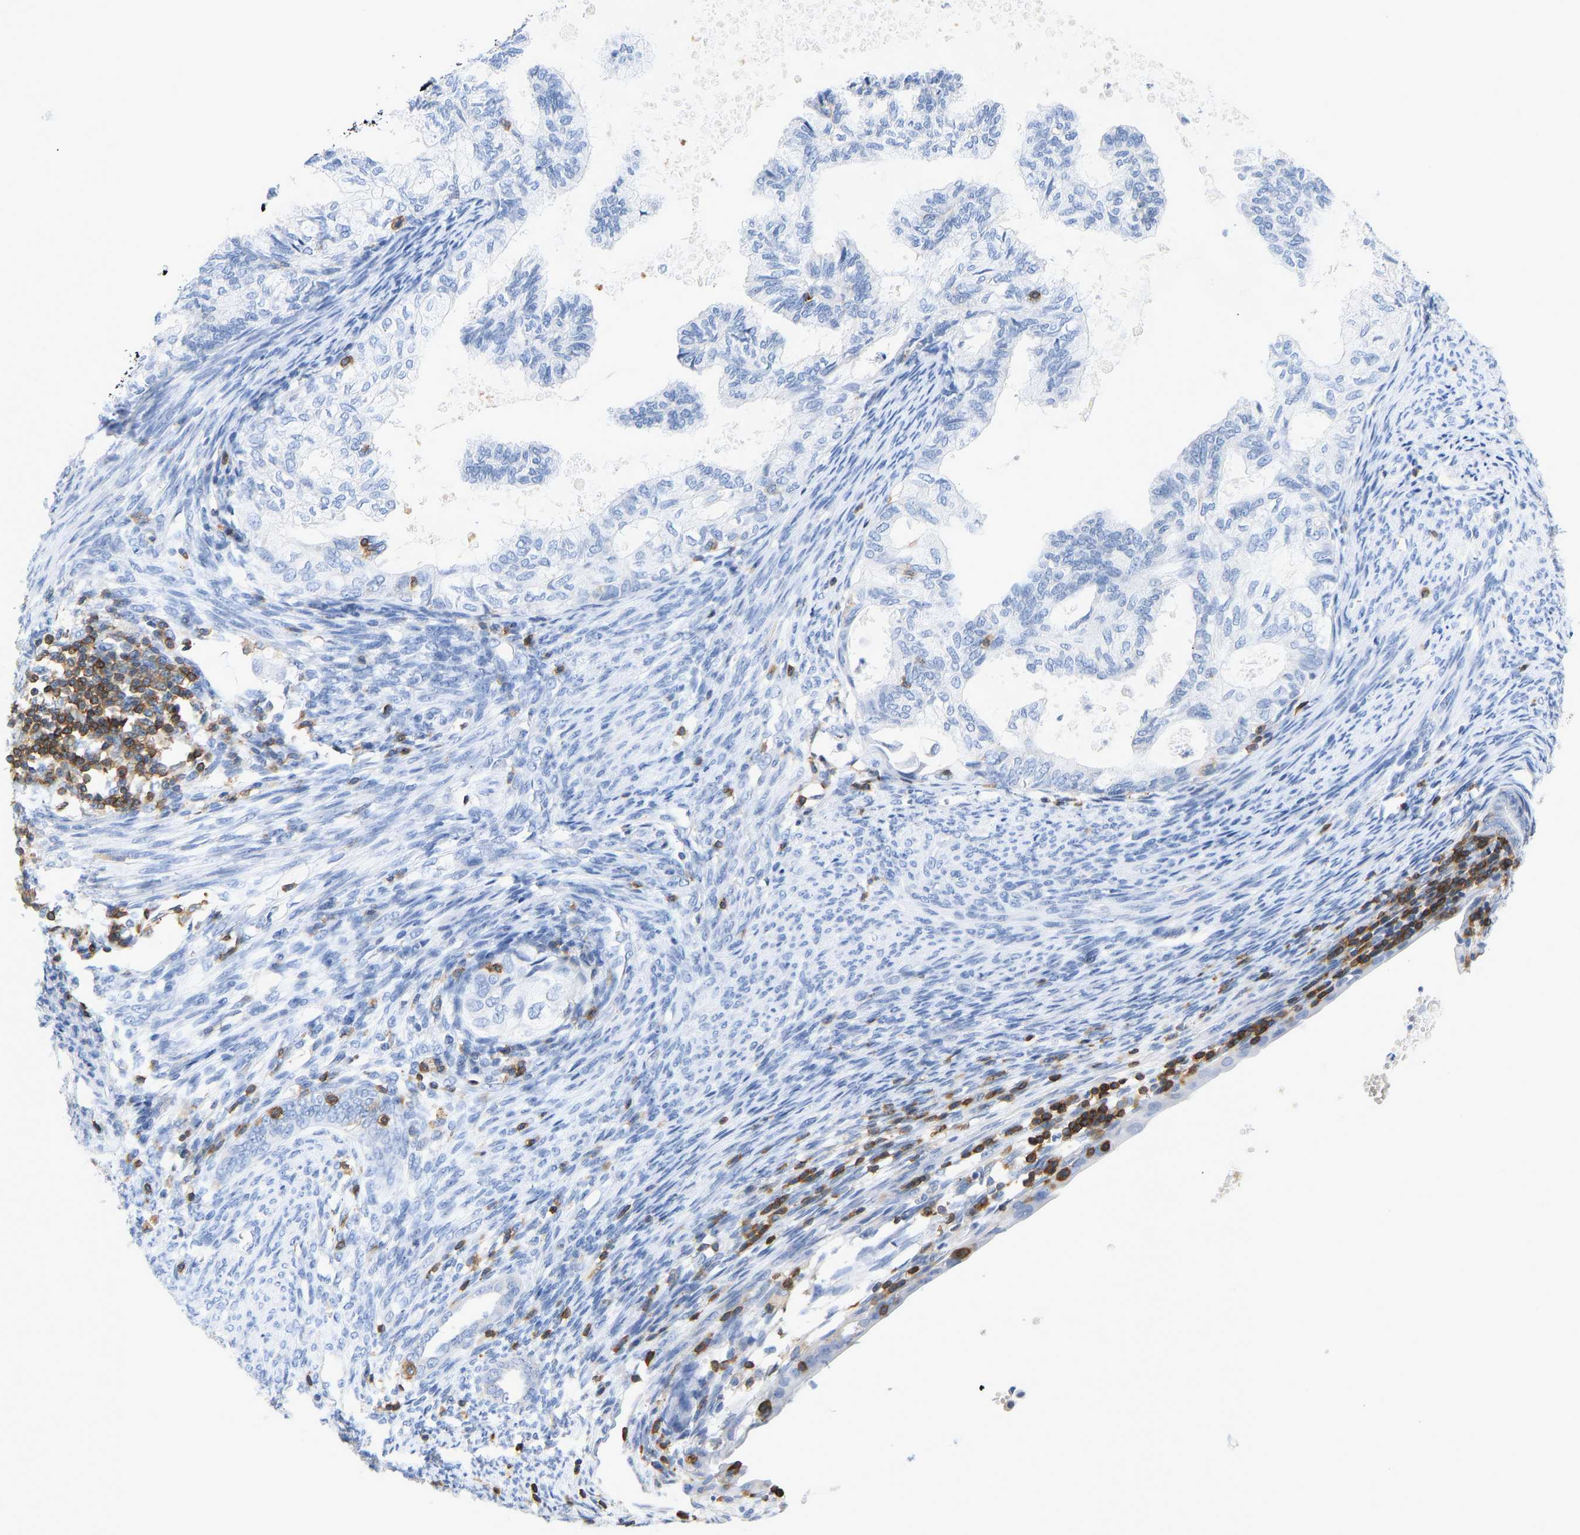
{"staining": {"intensity": "negative", "quantity": "none", "location": "none"}, "tissue": "cervical cancer", "cell_type": "Tumor cells", "image_type": "cancer", "snomed": [{"axis": "morphology", "description": "Normal tissue, NOS"}, {"axis": "morphology", "description": "Adenocarcinoma, NOS"}, {"axis": "topography", "description": "Cervix"}, {"axis": "topography", "description": "Endometrium"}], "caption": "A photomicrograph of cervical cancer stained for a protein displays no brown staining in tumor cells.", "gene": "EVL", "patient": {"sex": "female", "age": 86}}